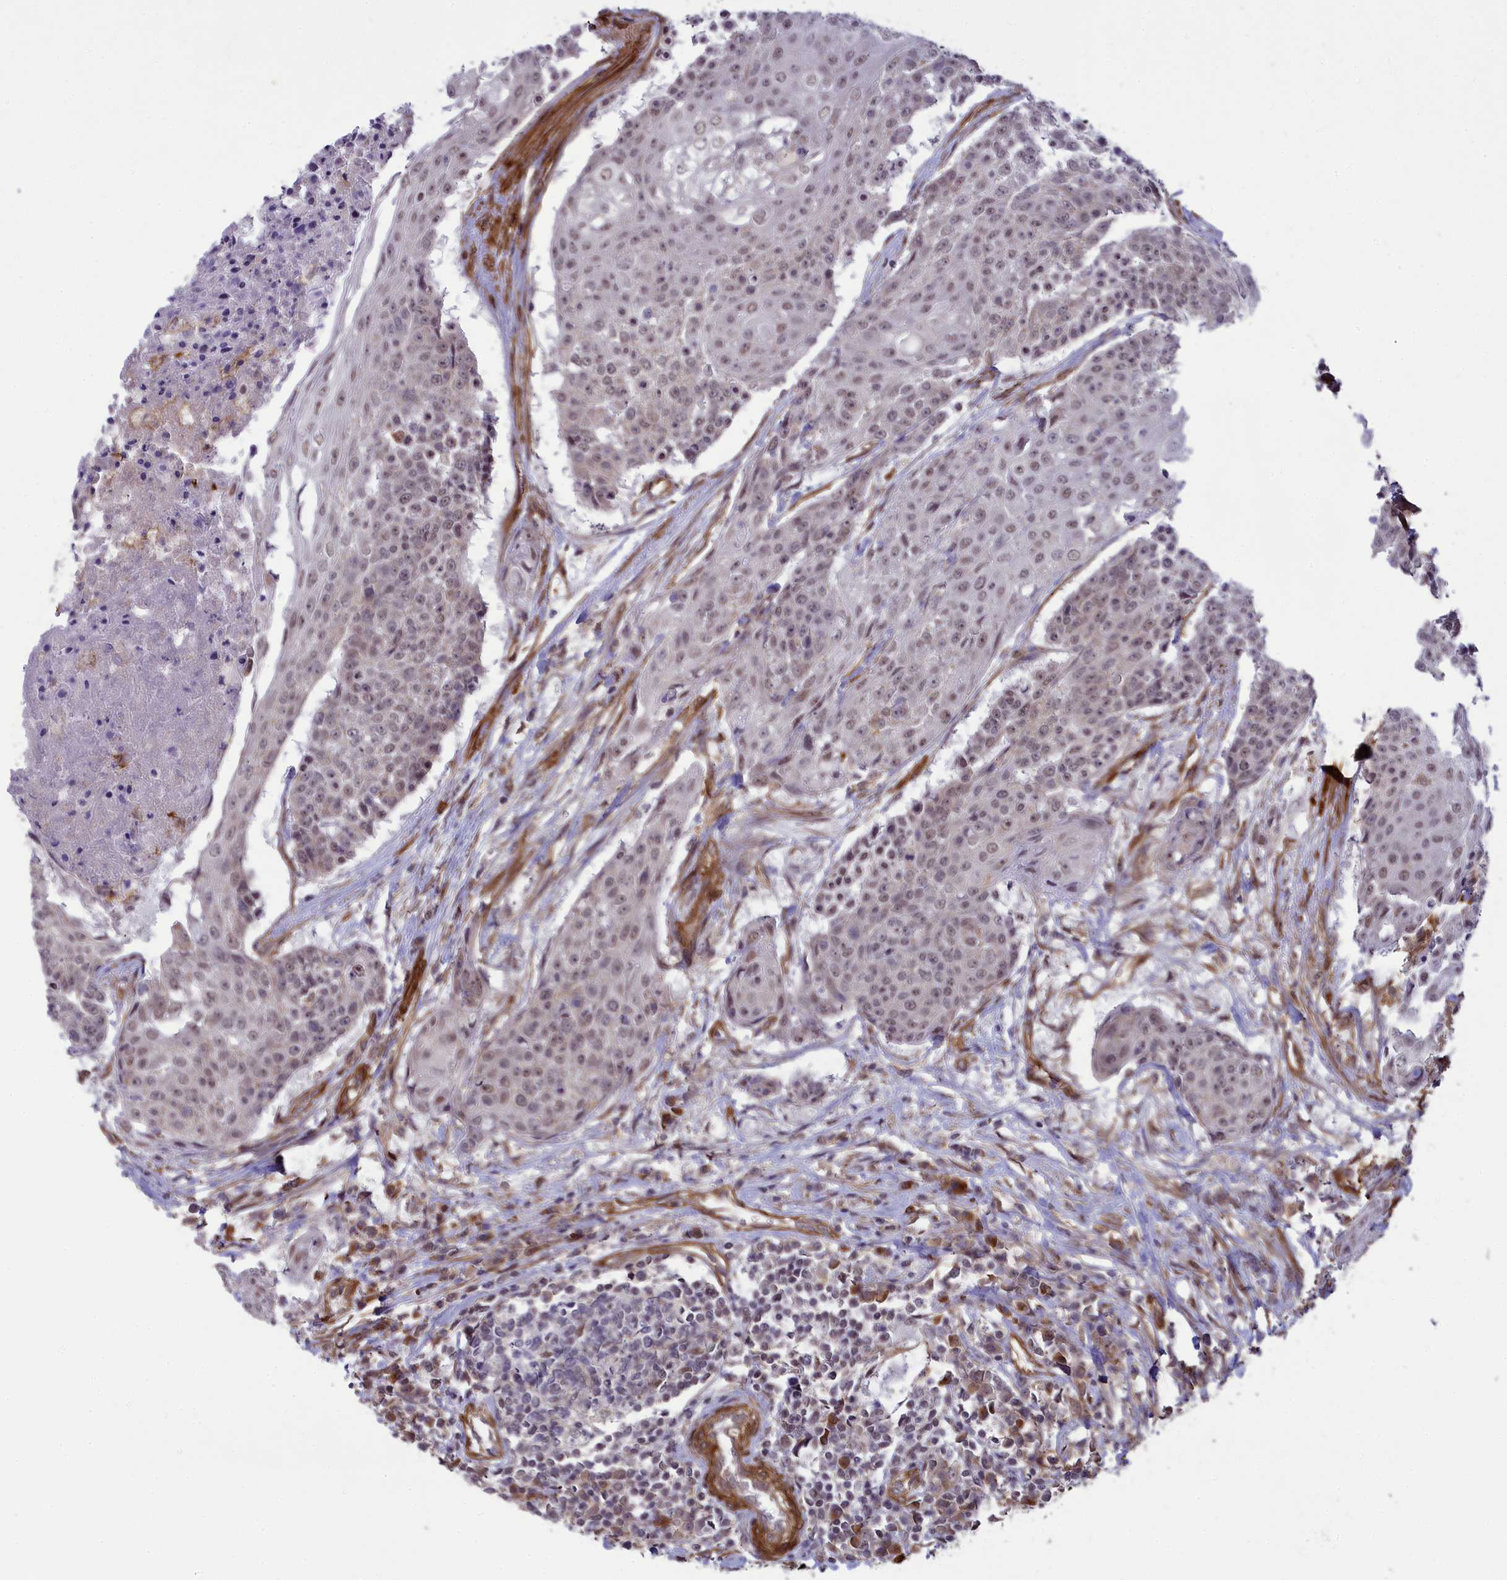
{"staining": {"intensity": "weak", "quantity": ">75%", "location": "nuclear"}, "tissue": "urothelial cancer", "cell_type": "Tumor cells", "image_type": "cancer", "snomed": [{"axis": "morphology", "description": "Urothelial carcinoma, High grade"}, {"axis": "topography", "description": "Urinary bladder"}], "caption": "Human urothelial cancer stained for a protein (brown) shows weak nuclear positive positivity in about >75% of tumor cells.", "gene": "TNS1", "patient": {"sex": "female", "age": 63}}